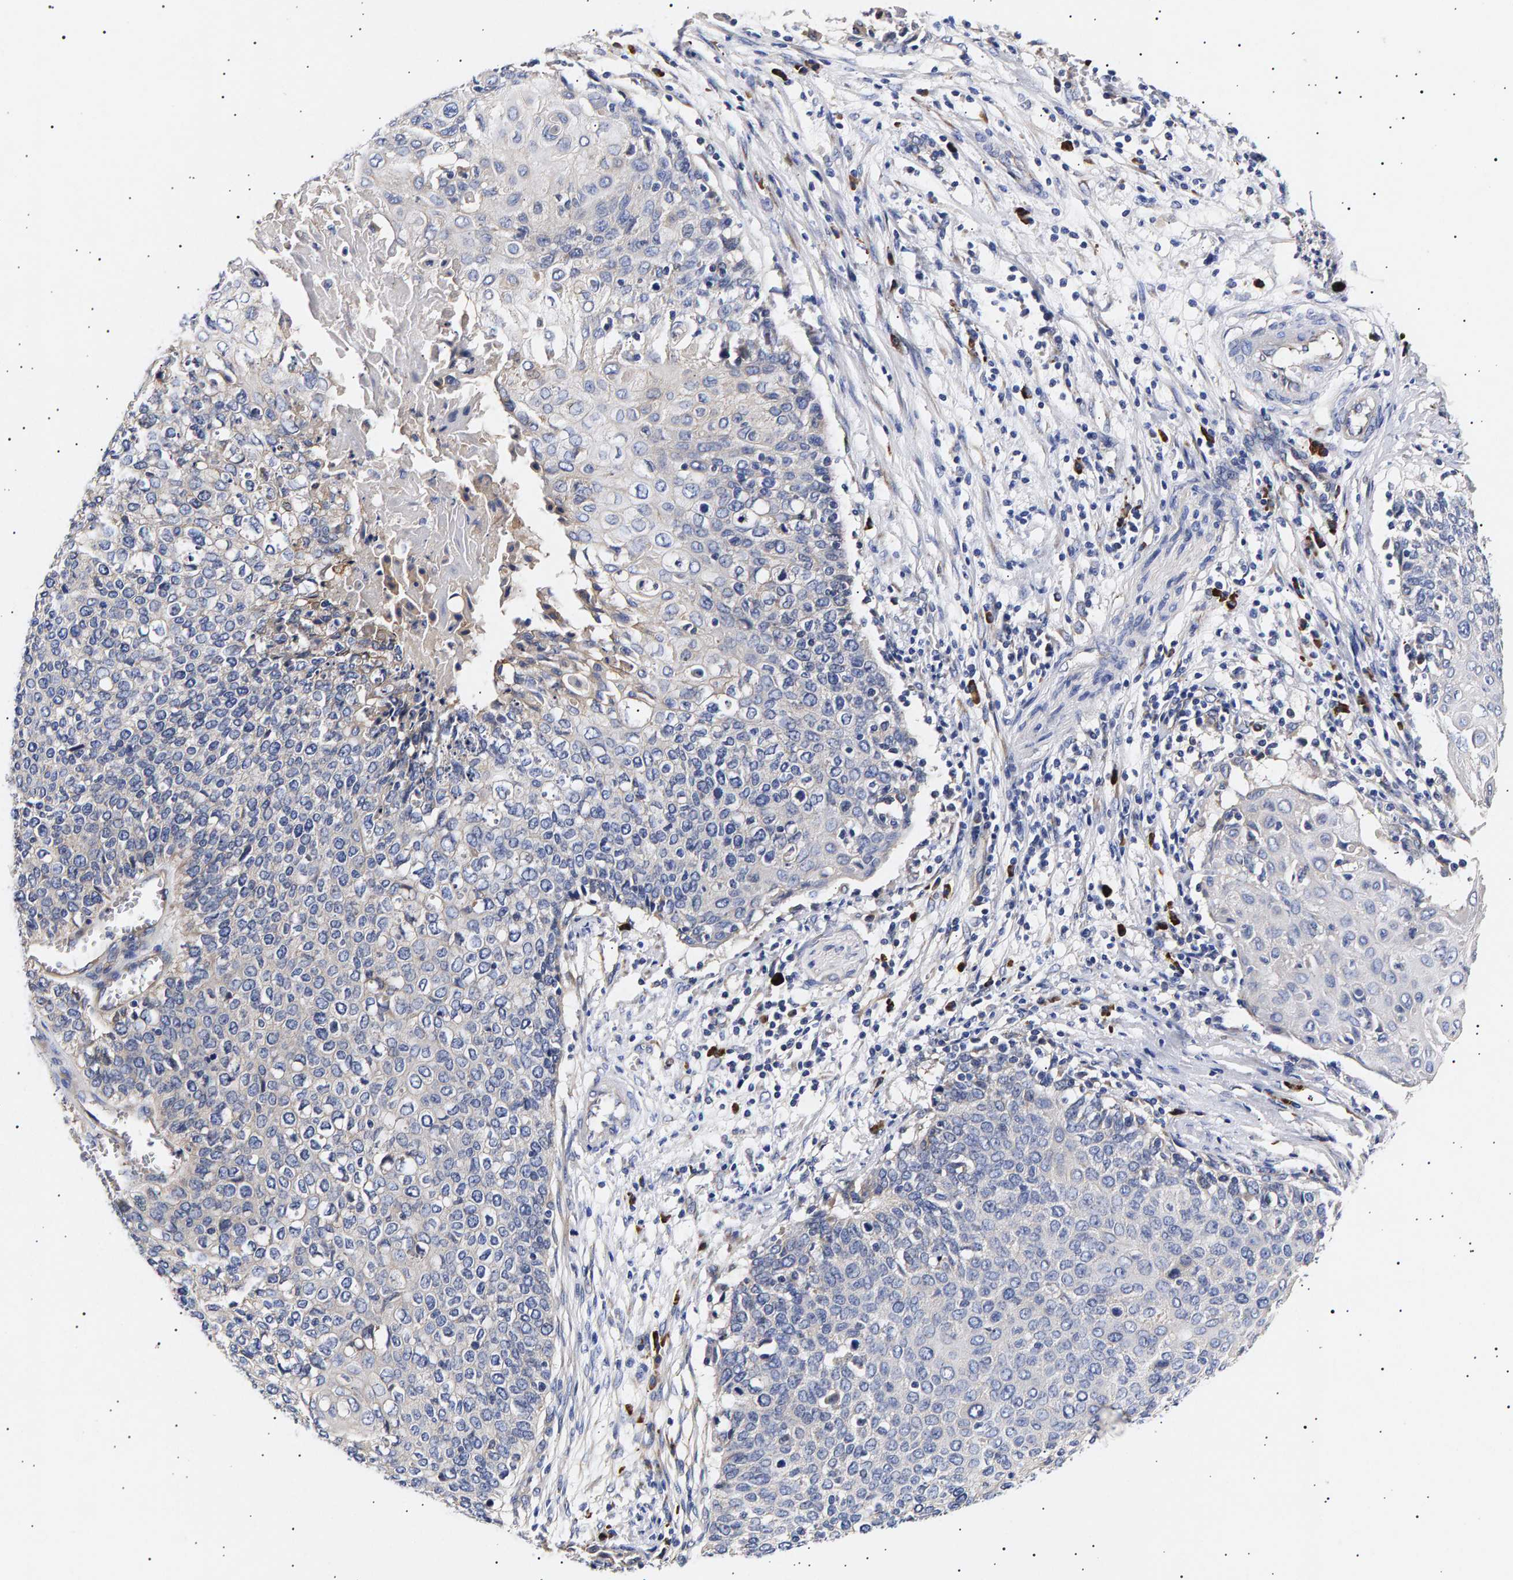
{"staining": {"intensity": "negative", "quantity": "none", "location": "none"}, "tissue": "cervical cancer", "cell_type": "Tumor cells", "image_type": "cancer", "snomed": [{"axis": "morphology", "description": "Squamous cell carcinoma, NOS"}, {"axis": "topography", "description": "Cervix"}], "caption": "The immunohistochemistry (IHC) micrograph has no significant staining in tumor cells of cervical cancer tissue. (Immunohistochemistry, brightfield microscopy, high magnification).", "gene": "ANKRD40", "patient": {"sex": "female", "age": 39}}